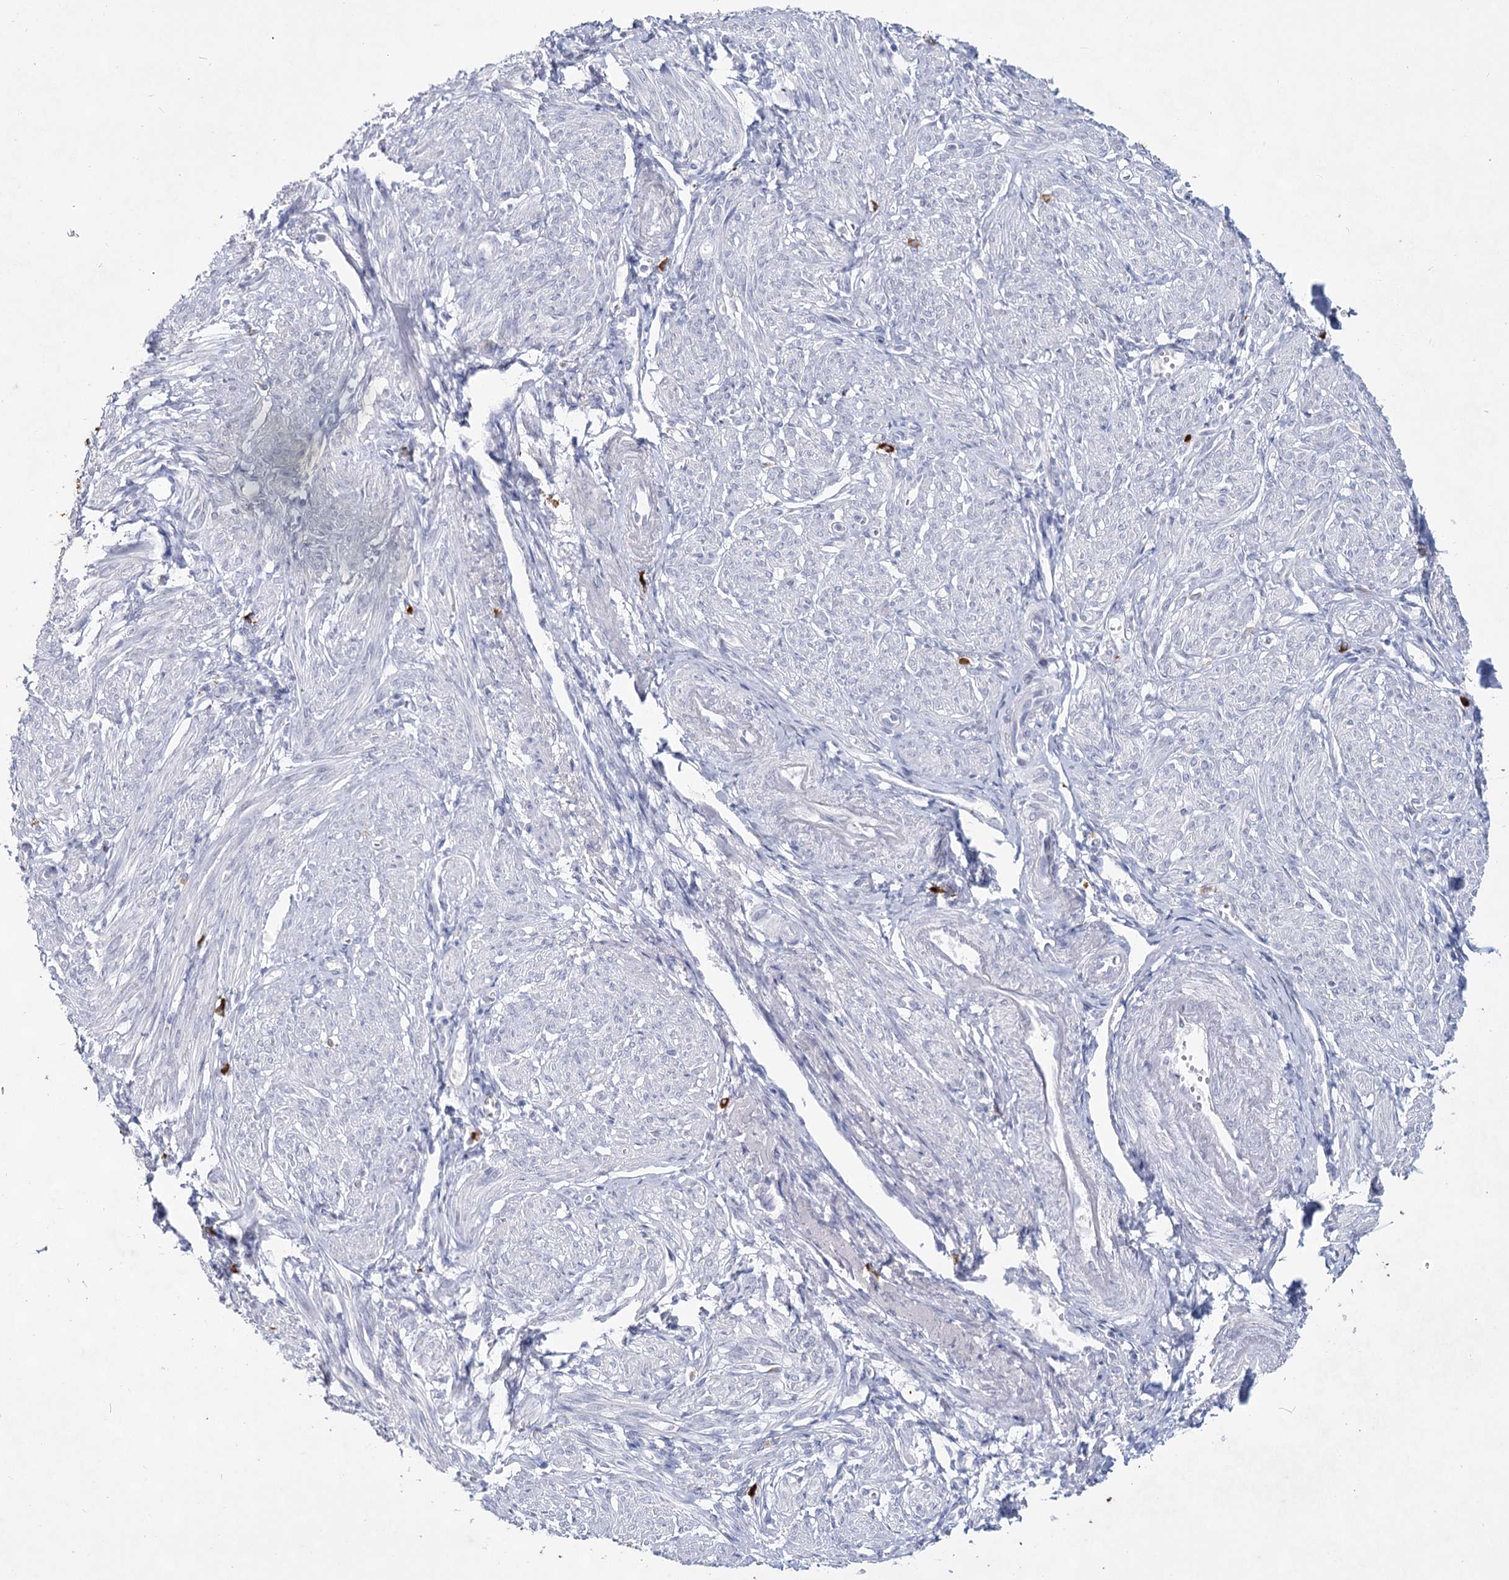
{"staining": {"intensity": "negative", "quantity": "none", "location": "none"}, "tissue": "smooth muscle", "cell_type": "Smooth muscle cells", "image_type": "normal", "snomed": [{"axis": "morphology", "description": "Normal tissue, NOS"}, {"axis": "topography", "description": "Smooth muscle"}], "caption": "A photomicrograph of smooth muscle stained for a protein displays no brown staining in smooth muscle cells. (DAB (3,3'-diaminobenzidine) immunohistochemistry (IHC) with hematoxylin counter stain).", "gene": "CCDC73", "patient": {"sex": "female", "age": 39}}